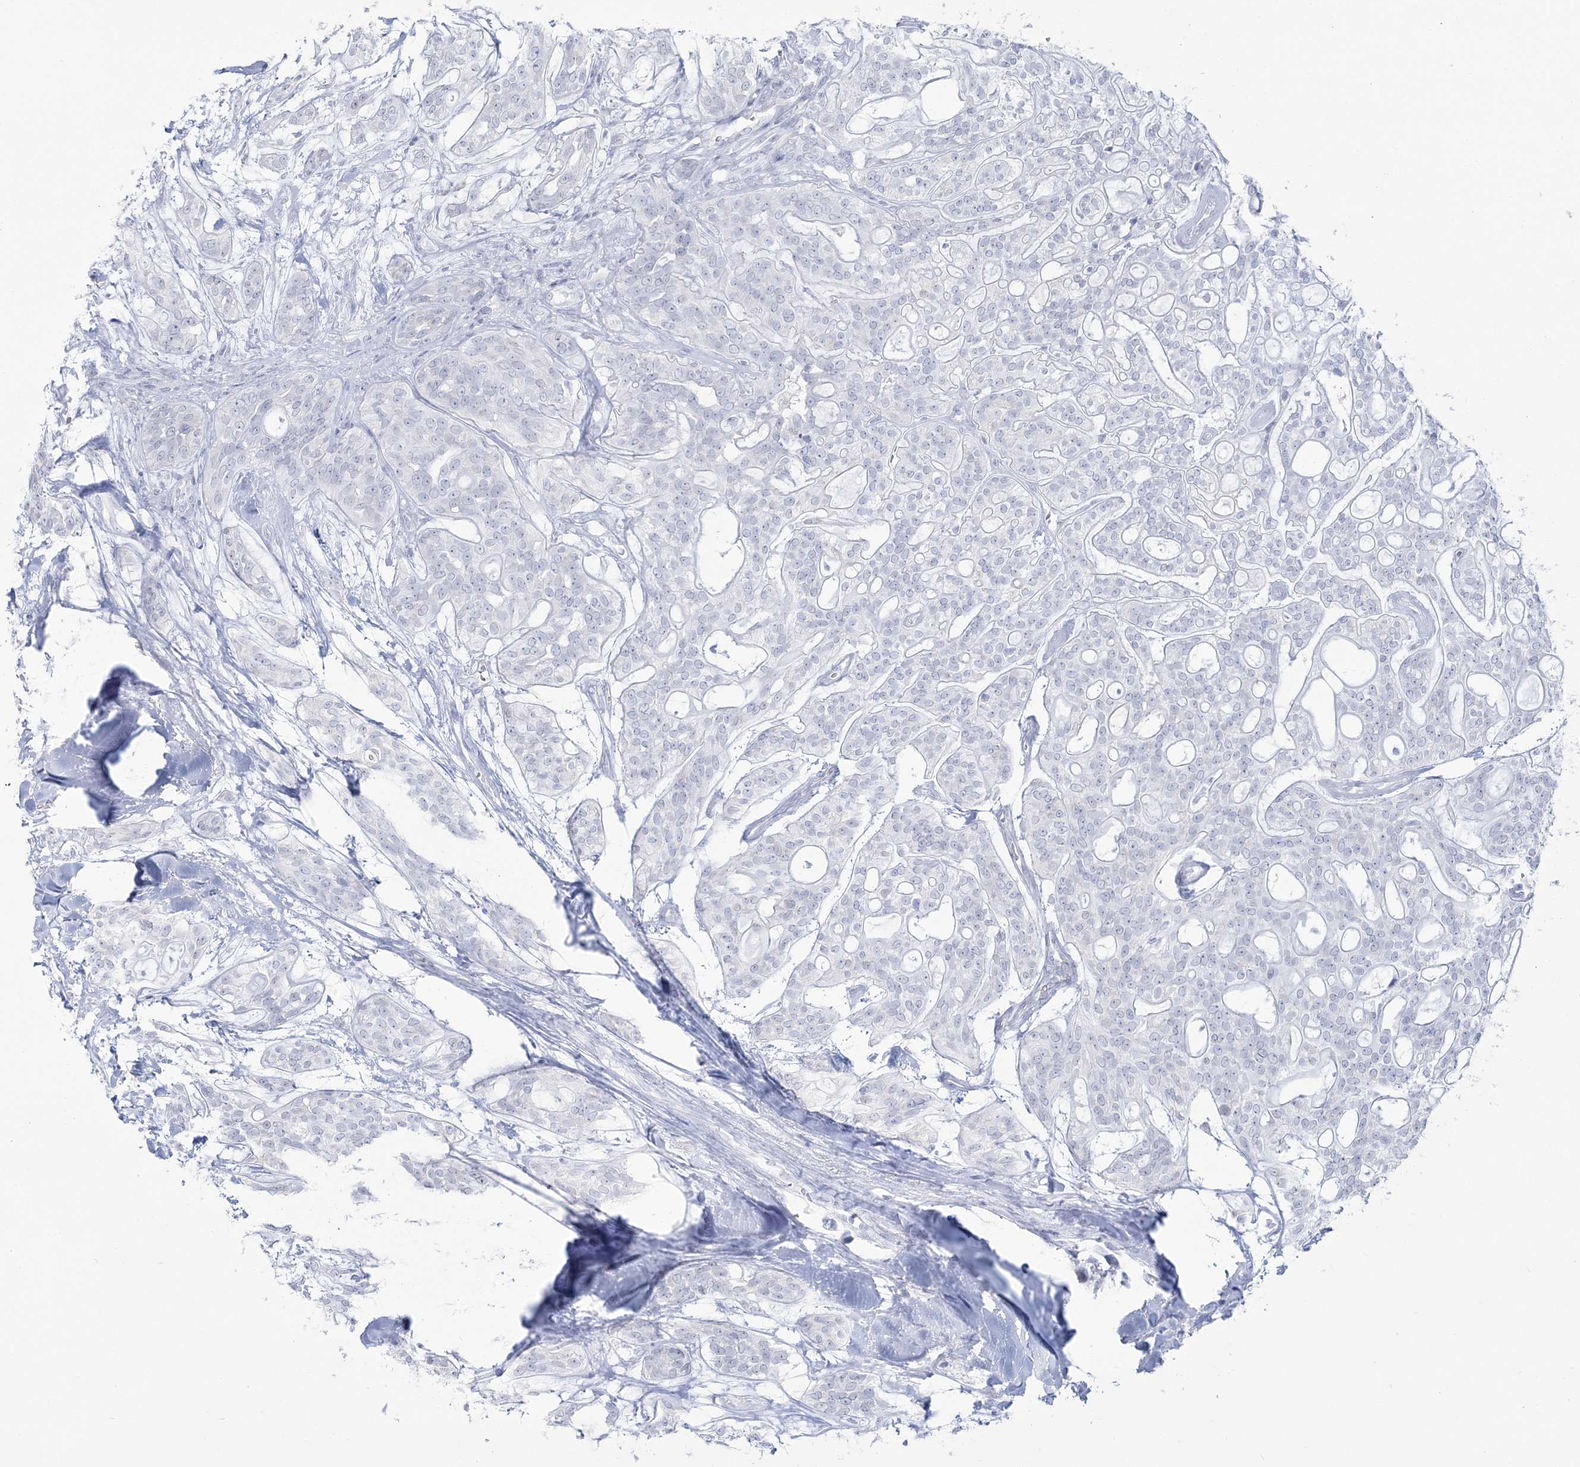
{"staining": {"intensity": "negative", "quantity": "none", "location": "none"}, "tissue": "head and neck cancer", "cell_type": "Tumor cells", "image_type": "cancer", "snomed": [{"axis": "morphology", "description": "Adenocarcinoma, NOS"}, {"axis": "topography", "description": "Head-Neck"}], "caption": "High magnification brightfield microscopy of head and neck cancer (adenocarcinoma) stained with DAB (brown) and counterstained with hematoxylin (blue): tumor cells show no significant positivity.", "gene": "ZNF843", "patient": {"sex": "male", "age": 66}}